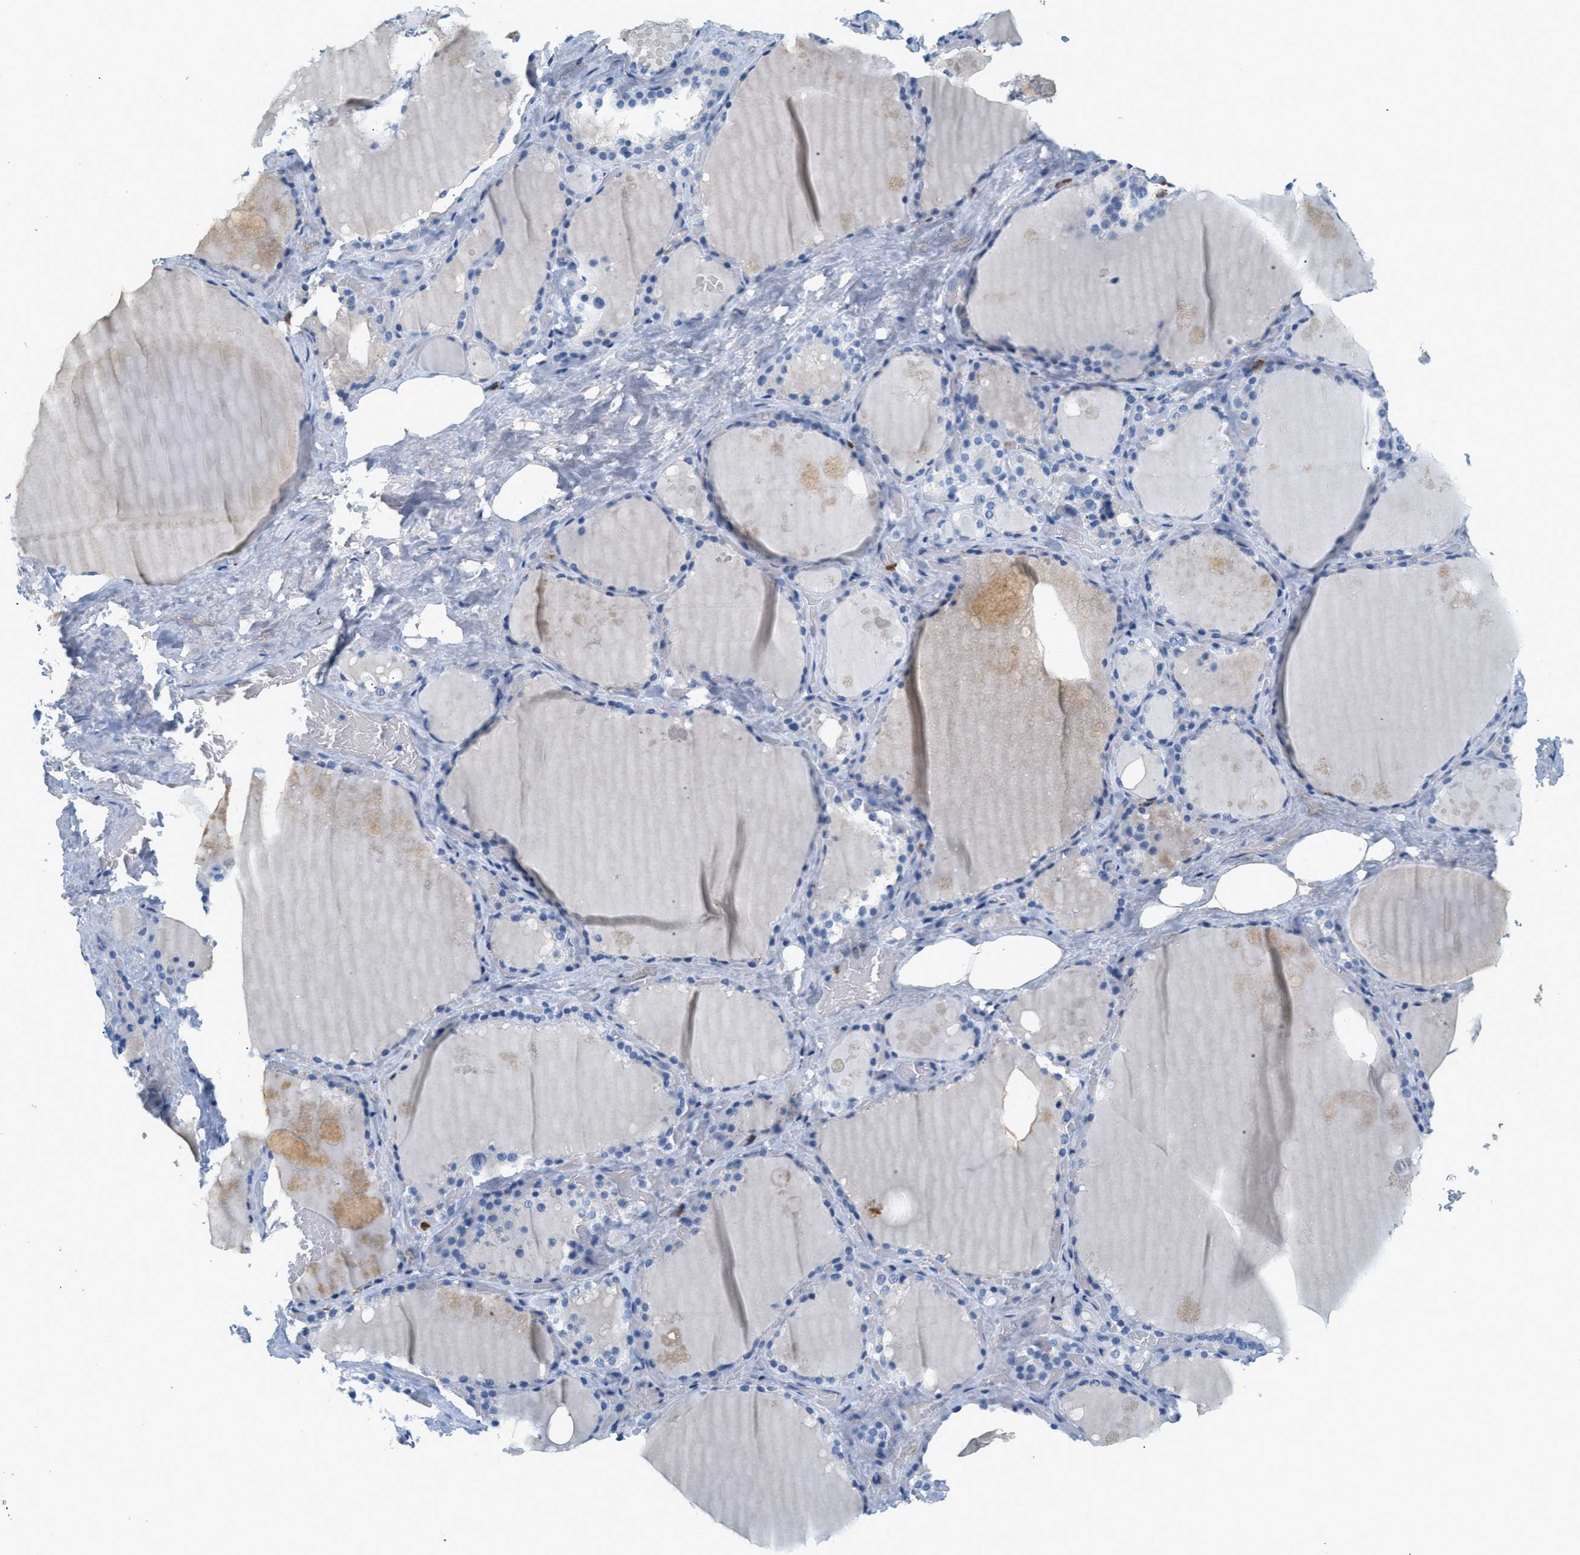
{"staining": {"intensity": "negative", "quantity": "none", "location": "none"}, "tissue": "thyroid gland", "cell_type": "Glandular cells", "image_type": "normal", "snomed": [{"axis": "morphology", "description": "Normal tissue, NOS"}, {"axis": "topography", "description": "Thyroid gland"}], "caption": "Immunohistochemistry micrograph of benign thyroid gland: thyroid gland stained with DAB (3,3'-diaminobenzidine) demonstrates no significant protein staining in glandular cells.", "gene": "LCN2", "patient": {"sex": "male", "age": 61}}